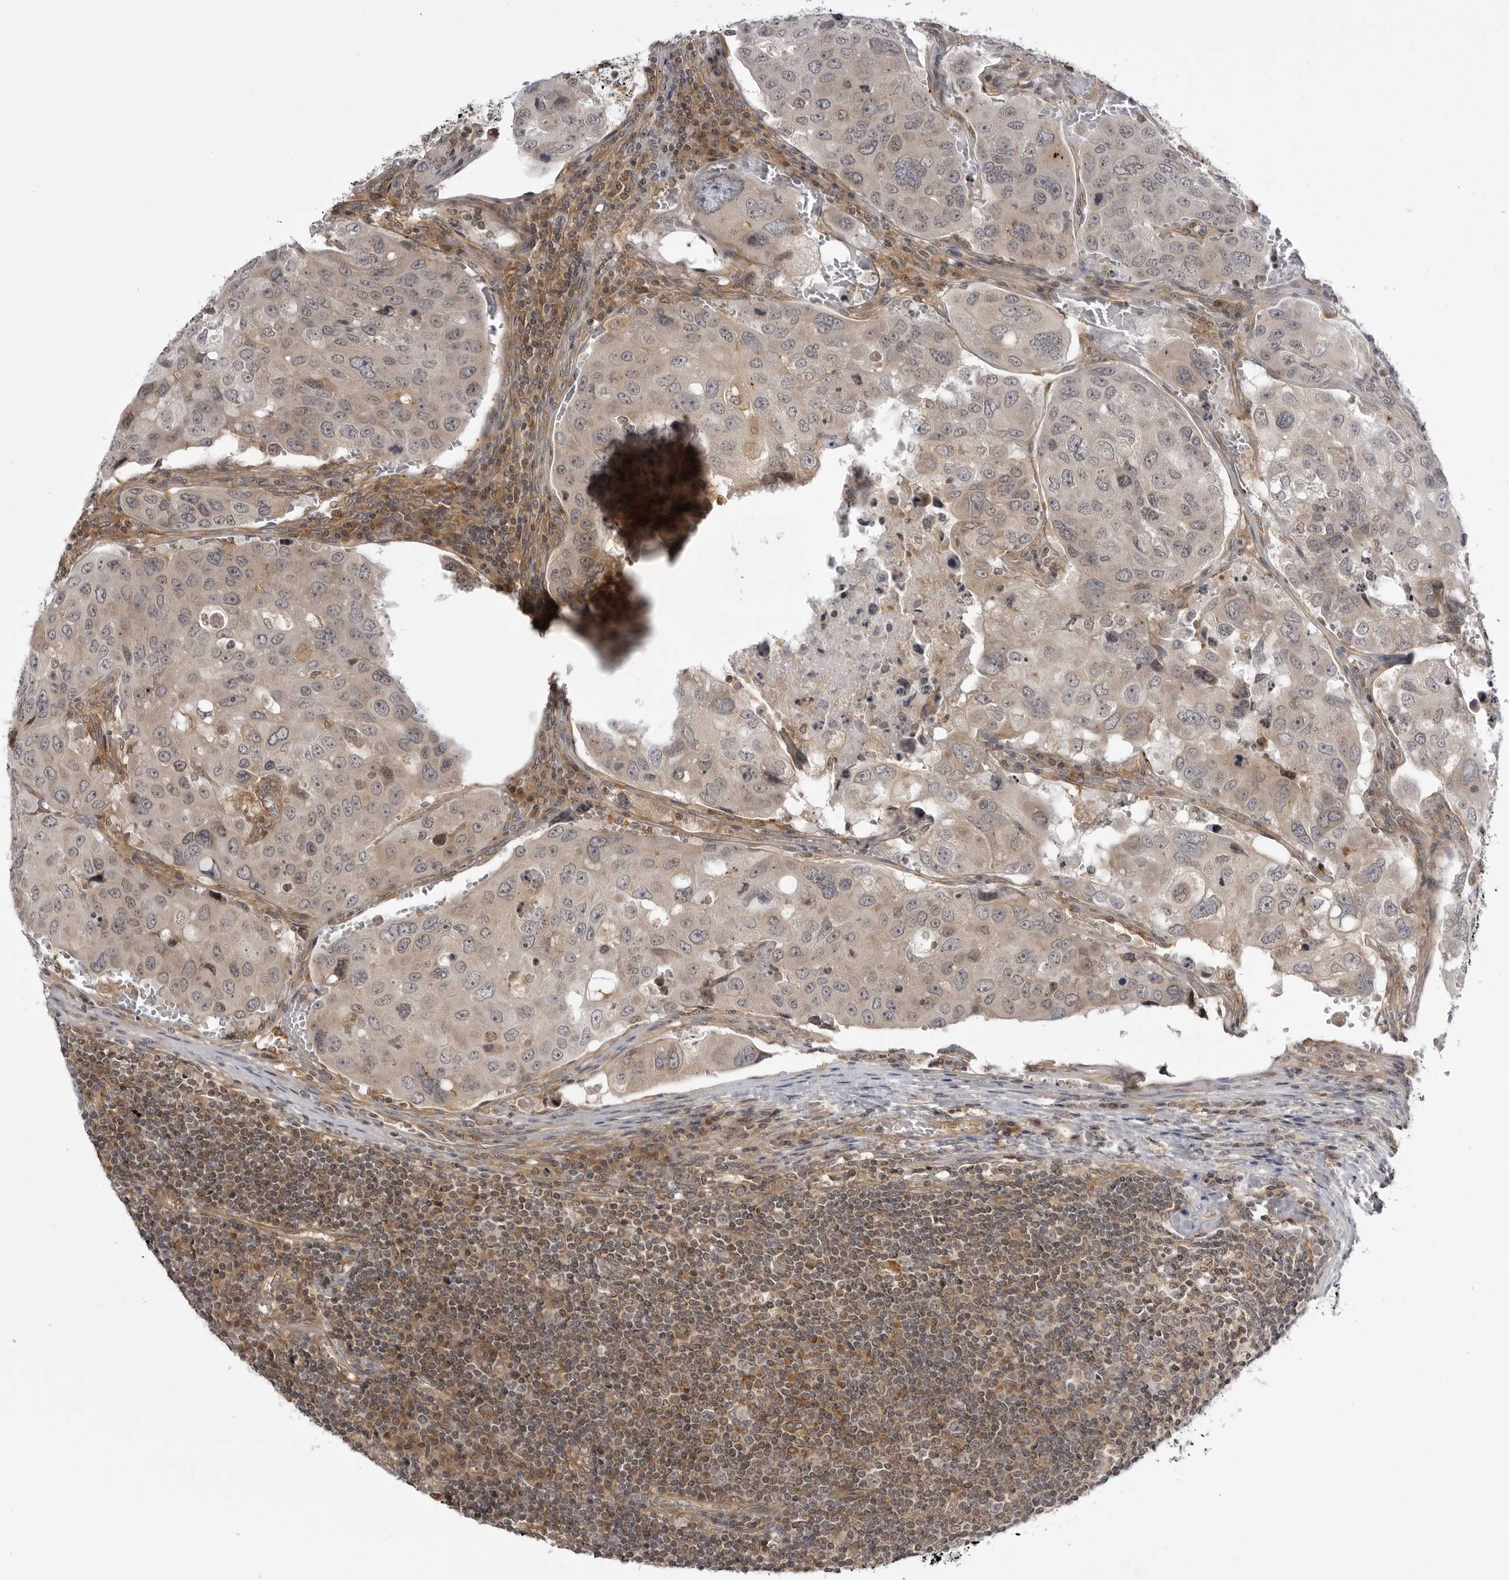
{"staining": {"intensity": "weak", "quantity": "<25%", "location": "cytoplasmic/membranous"}, "tissue": "urothelial cancer", "cell_type": "Tumor cells", "image_type": "cancer", "snomed": [{"axis": "morphology", "description": "Urothelial carcinoma, High grade"}, {"axis": "topography", "description": "Lymph node"}, {"axis": "topography", "description": "Urinary bladder"}], "caption": "This is an immunohistochemistry image of human urothelial cancer. There is no expression in tumor cells.", "gene": "USP43", "patient": {"sex": "male", "age": 51}}